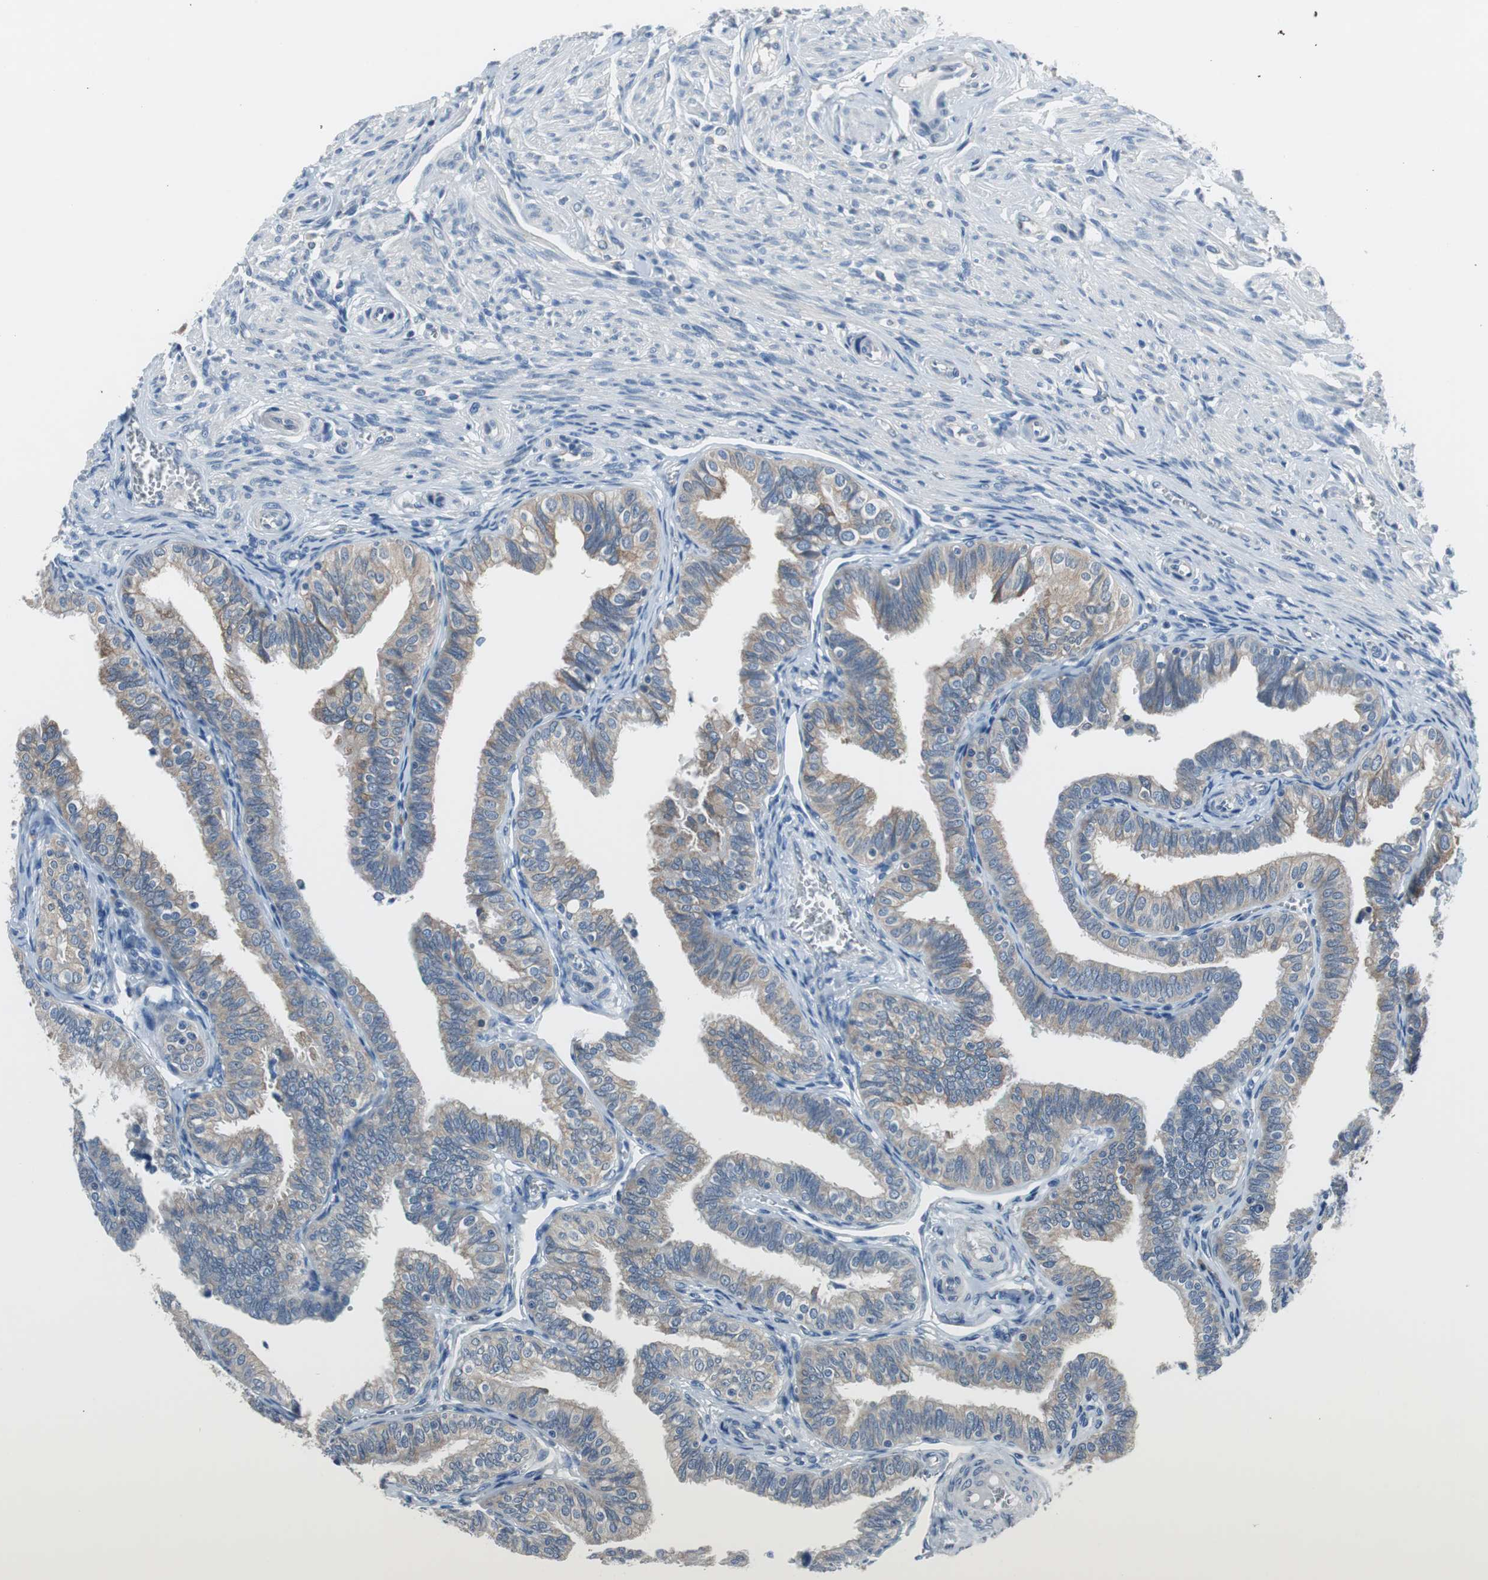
{"staining": {"intensity": "moderate", "quantity": ">75%", "location": "cytoplasmic/membranous"}, "tissue": "fallopian tube", "cell_type": "Glandular cells", "image_type": "normal", "snomed": [{"axis": "morphology", "description": "Normal tissue, NOS"}, {"axis": "topography", "description": "Fallopian tube"}], "caption": "A photomicrograph of human fallopian tube stained for a protein shows moderate cytoplasmic/membranous brown staining in glandular cells. The staining is performed using DAB (3,3'-diaminobenzidine) brown chromogen to label protein expression. The nuclei are counter-stained blue using hematoxylin.", "gene": "PLAA", "patient": {"sex": "female", "age": 46}}